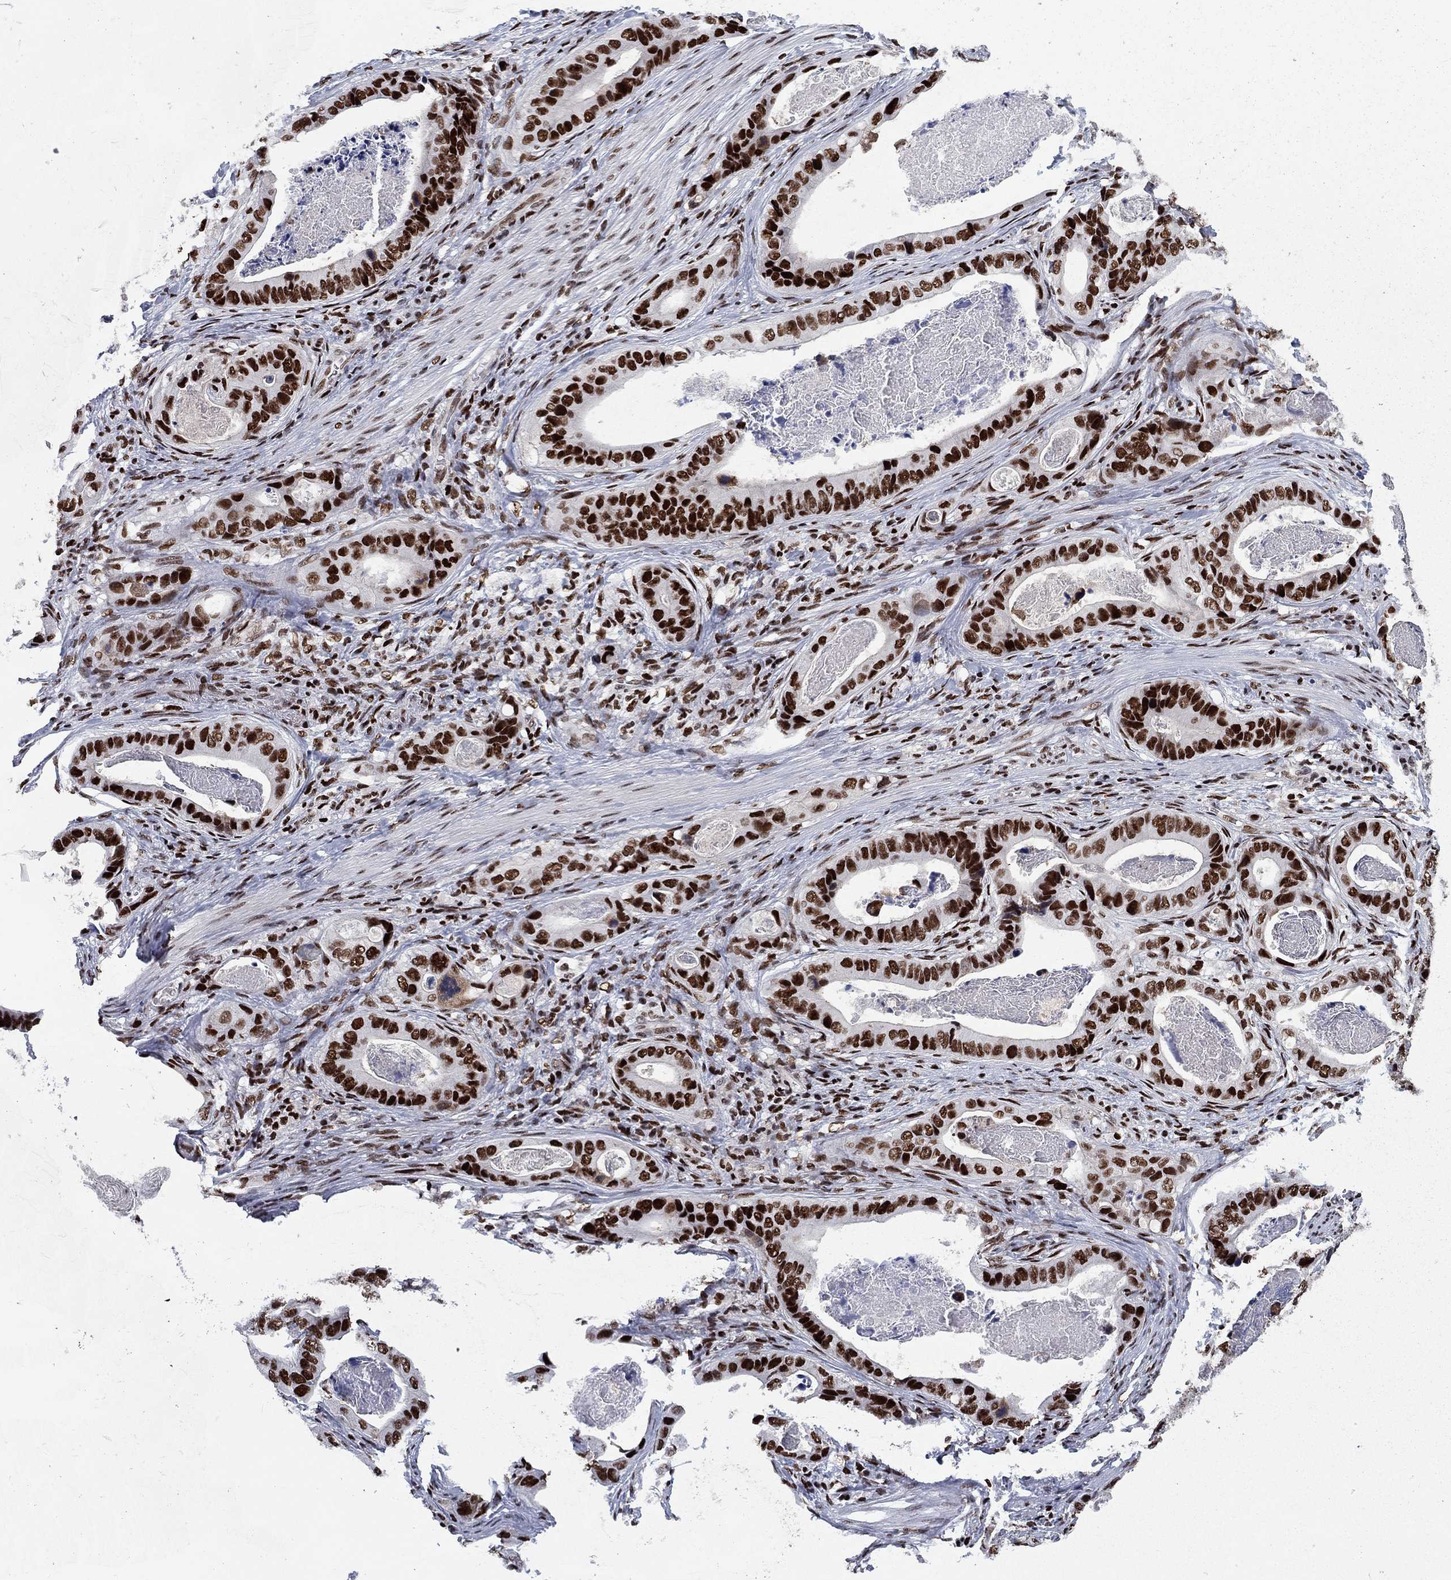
{"staining": {"intensity": "strong", "quantity": ">75%", "location": "nuclear"}, "tissue": "stomach cancer", "cell_type": "Tumor cells", "image_type": "cancer", "snomed": [{"axis": "morphology", "description": "Adenocarcinoma, NOS"}, {"axis": "topography", "description": "Stomach"}], "caption": "Immunohistochemical staining of stomach adenocarcinoma reveals high levels of strong nuclear expression in about >75% of tumor cells.", "gene": "RPRD1B", "patient": {"sex": "male", "age": 84}}